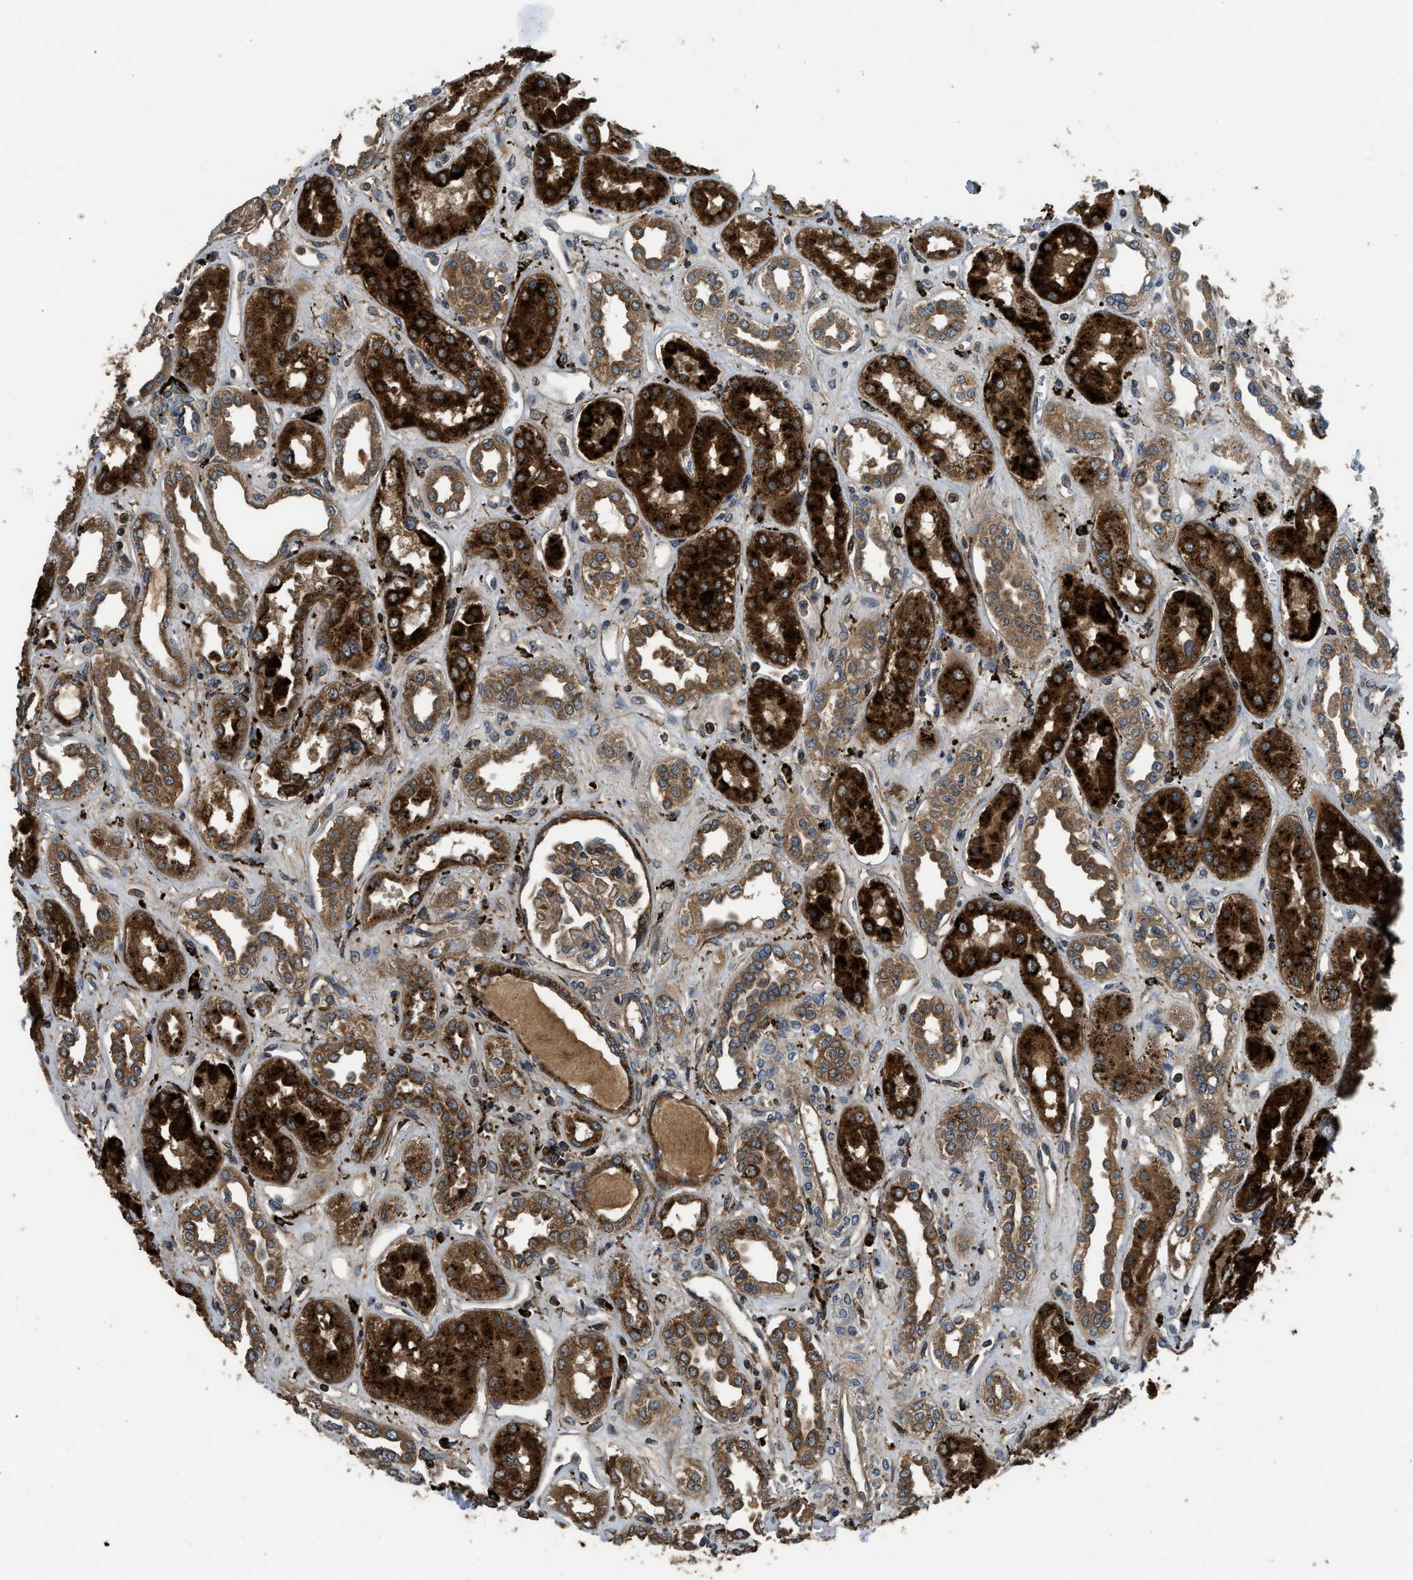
{"staining": {"intensity": "moderate", "quantity": ">75%", "location": "cytoplasmic/membranous"}, "tissue": "kidney", "cell_type": "Cells in glomeruli", "image_type": "normal", "snomed": [{"axis": "morphology", "description": "Normal tissue, NOS"}, {"axis": "topography", "description": "Kidney"}], "caption": "This is a photomicrograph of IHC staining of normal kidney, which shows moderate expression in the cytoplasmic/membranous of cells in glomeruli.", "gene": "GGH", "patient": {"sex": "male", "age": 59}}